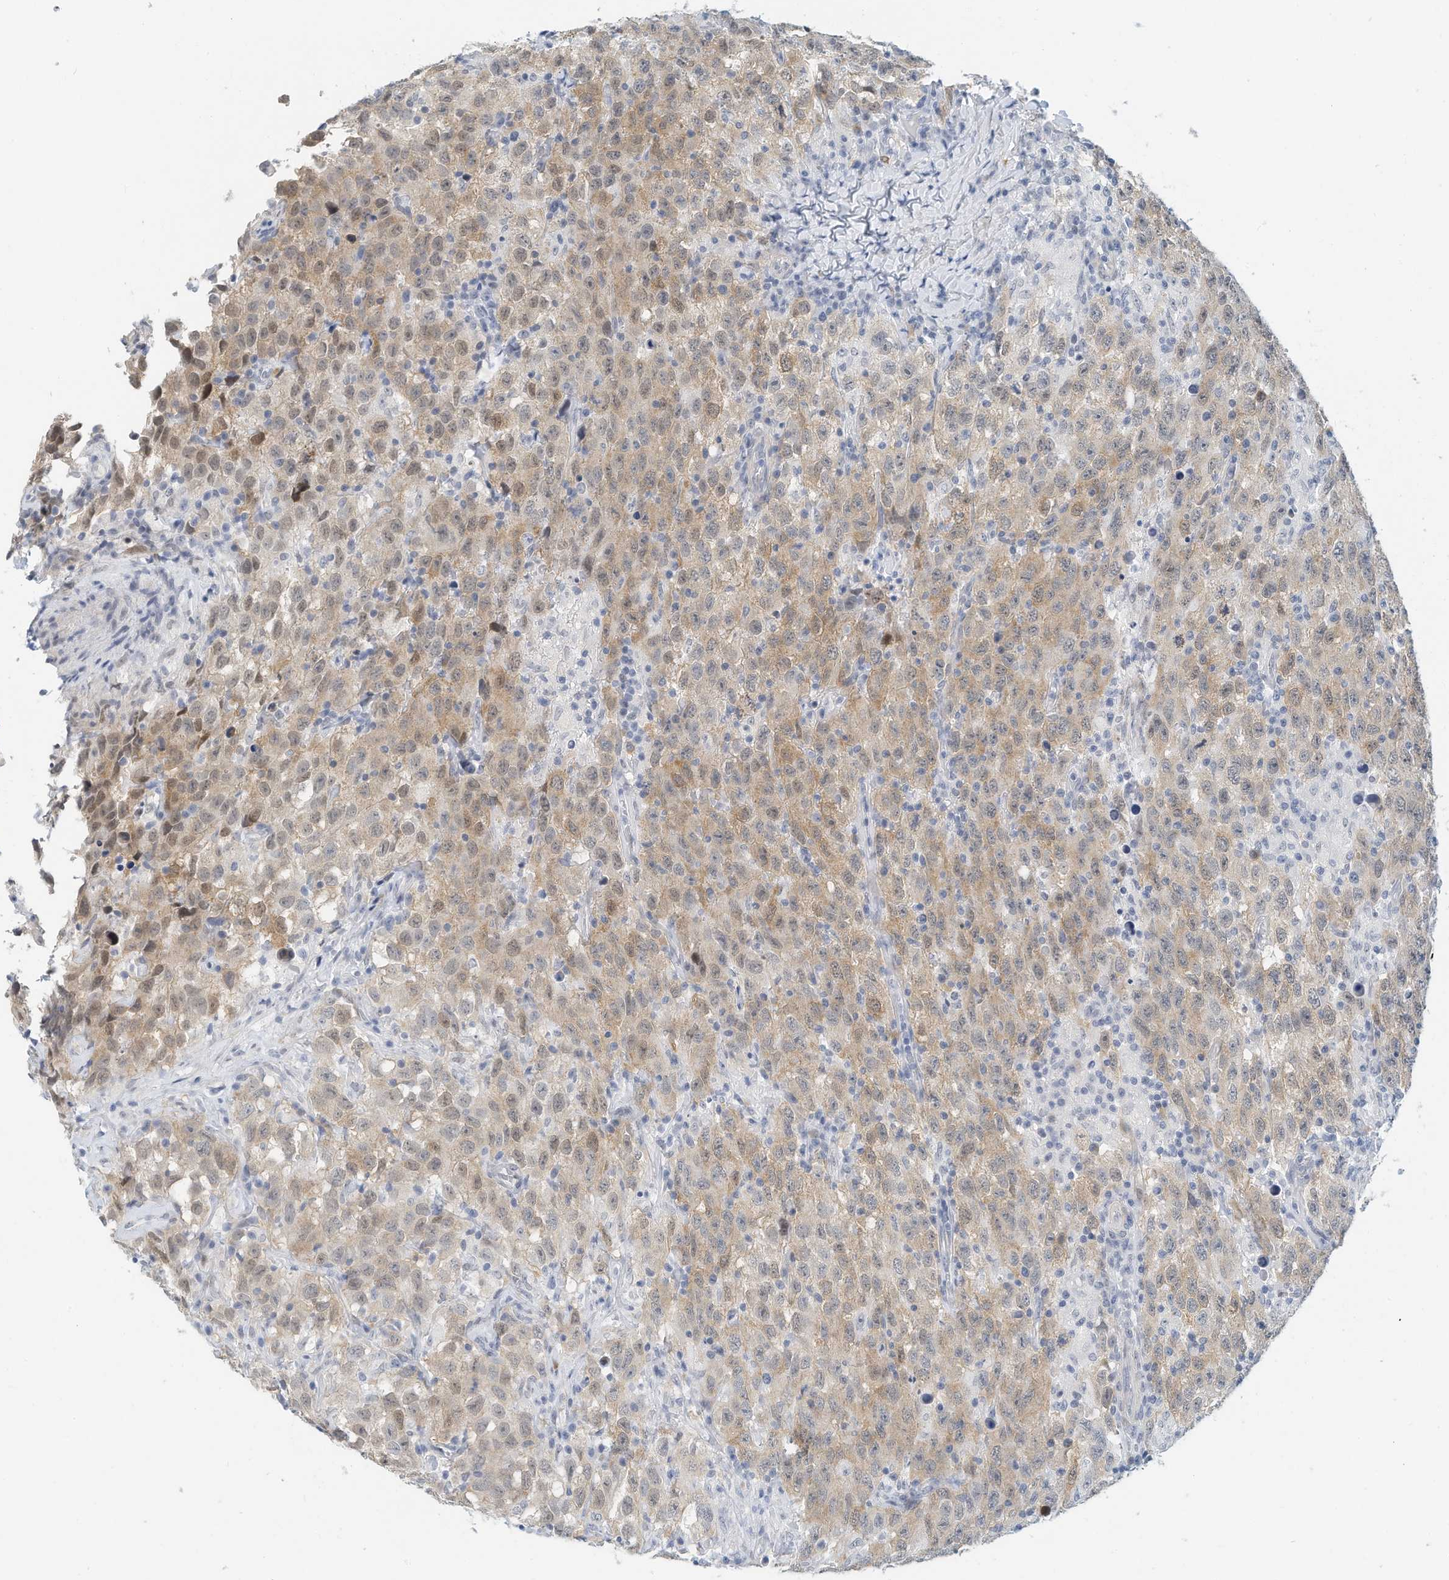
{"staining": {"intensity": "weak", "quantity": "25%-75%", "location": "cytoplasmic/membranous,nuclear"}, "tissue": "testis cancer", "cell_type": "Tumor cells", "image_type": "cancer", "snomed": [{"axis": "morphology", "description": "Seminoma, NOS"}, {"axis": "topography", "description": "Testis"}], "caption": "There is low levels of weak cytoplasmic/membranous and nuclear staining in tumor cells of seminoma (testis), as demonstrated by immunohistochemical staining (brown color).", "gene": "ARHGAP28", "patient": {"sex": "male", "age": 41}}